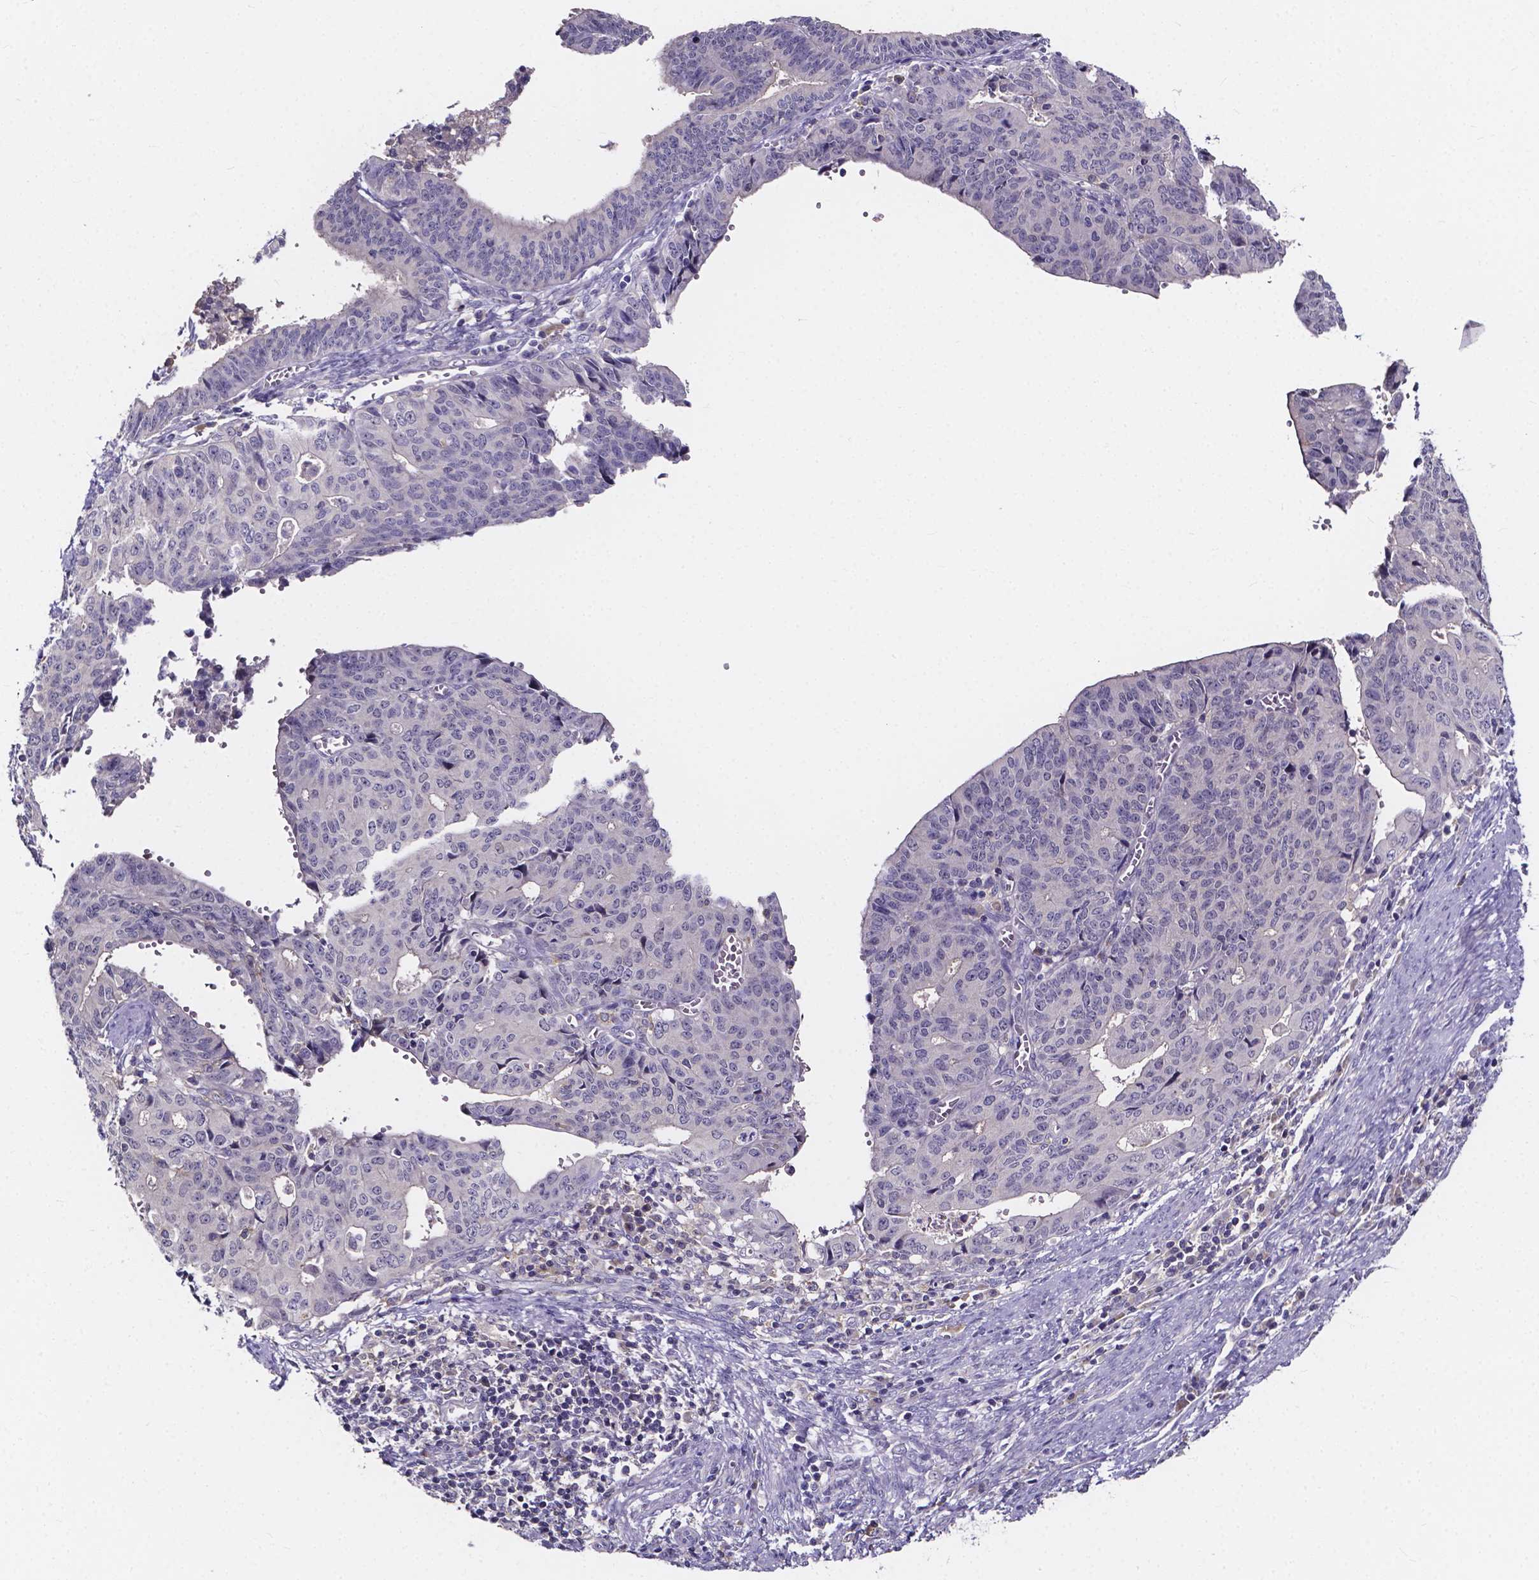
{"staining": {"intensity": "negative", "quantity": "none", "location": "none"}, "tissue": "endometrial cancer", "cell_type": "Tumor cells", "image_type": "cancer", "snomed": [{"axis": "morphology", "description": "Adenocarcinoma, NOS"}, {"axis": "topography", "description": "Endometrium"}], "caption": "Tumor cells show no significant staining in endometrial cancer. (Immunohistochemistry, brightfield microscopy, high magnification).", "gene": "SPOCD1", "patient": {"sex": "female", "age": 65}}